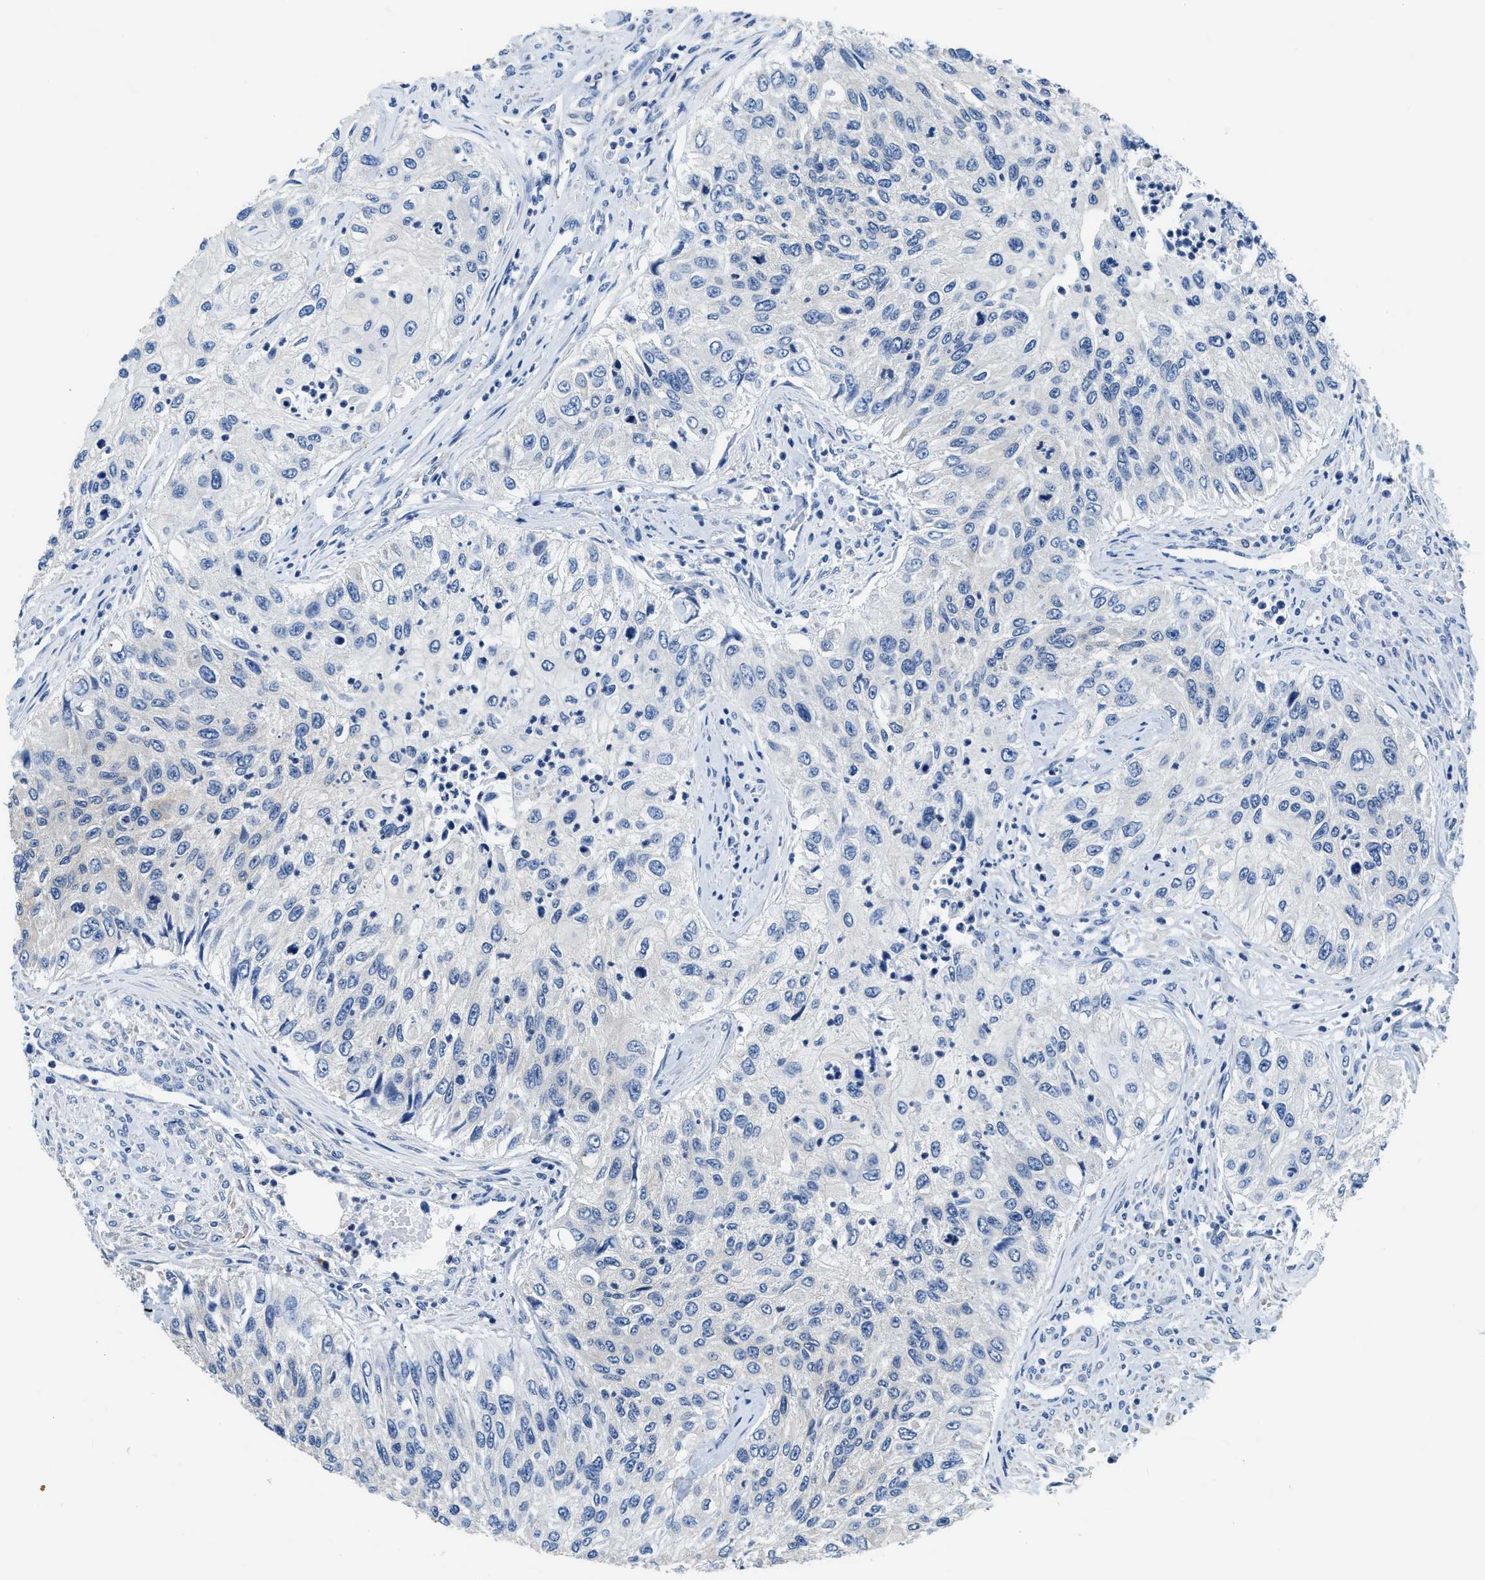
{"staining": {"intensity": "negative", "quantity": "none", "location": "none"}, "tissue": "urothelial cancer", "cell_type": "Tumor cells", "image_type": "cancer", "snomed": [{"axis": "morphology", "description": "Urothelial carcinoma, High grade"}, {"axis": "topography", "description": "Urinary bladder"}], "caption": "An image of urothelial cancer stained for a protein displays no brown staining in tumor cells.", "gene": "ZDHHC13", "patient": {"sex": "female", "age": 60}}